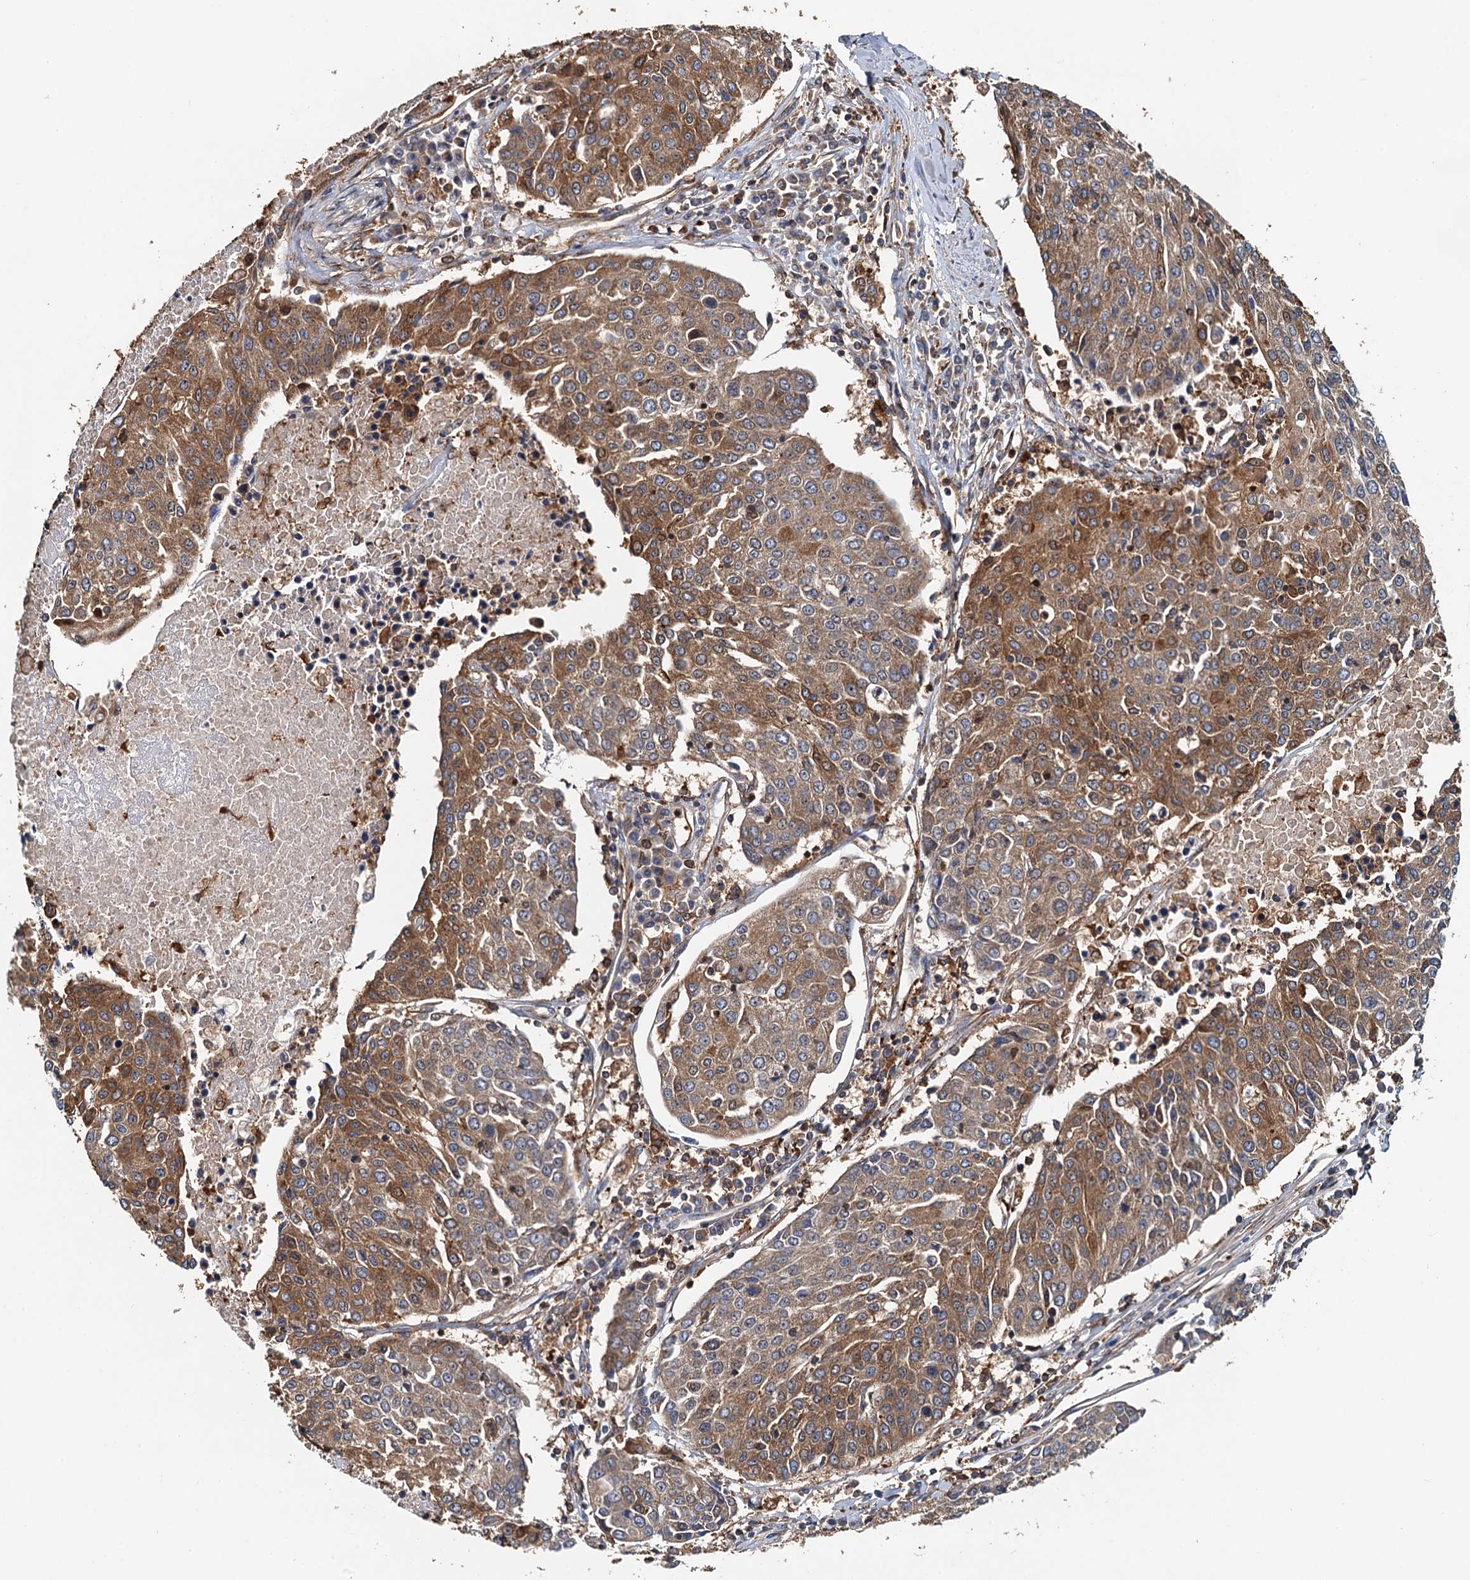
{"staining": {"intensity": "moderate", "quantity": ">75%", "location": "cytoplasmic/membranous"}, "tissue": "urothelial cancer", "cell_type": "Tumor cells", "image_type": "cancer", "snomed": [{"axis": "morphology", "description": "Urothelial carcinoma, High grade"}, {"axis": "topography", "description": "Urinary bladder"}], "caption": "Tumor cells show medium levels of moderate cytoplasmic/membranous expression in approximately >75% of cells in human urothelial cancer.", "gene": "USP6NL", "patient": {"sex": "female", "age": 85}}